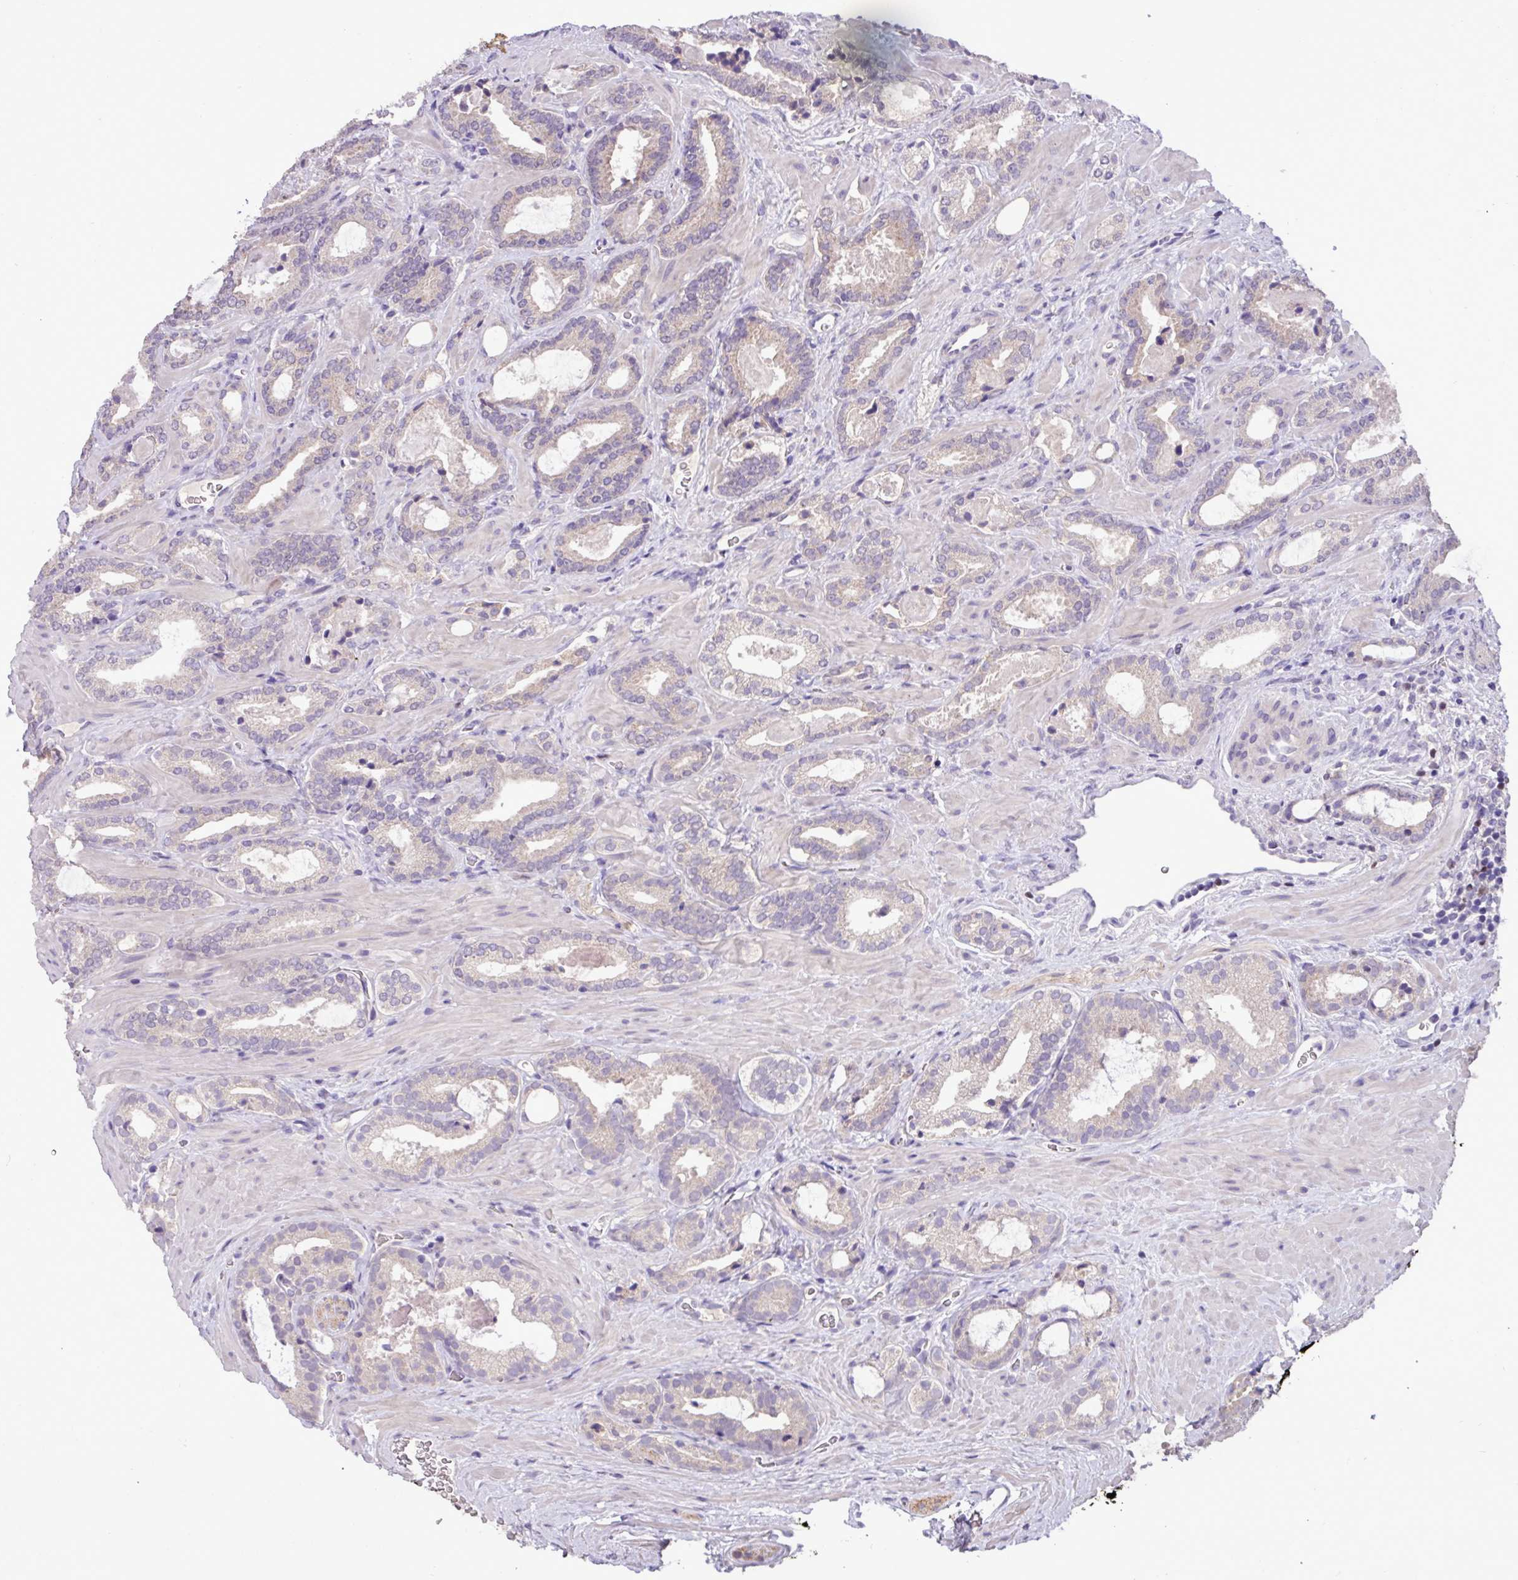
{"staining": {"intensity": "negative", "quantity": "none", "location": "none"}, "tissue": "prostate cancer", "cell_type": "Tumor cells", "image_type": "cancer", "snomed": [{"axis": "morphology", "description": "Adenocarcinoma, Low grade"}, {"axis": "topography", "description": "Prostate"}], "caption": "Tumor cells are negative for brown protein staining in prostate cancer.", "gene": "PAX8", "patient": {"sex": "male", "age": 62}}